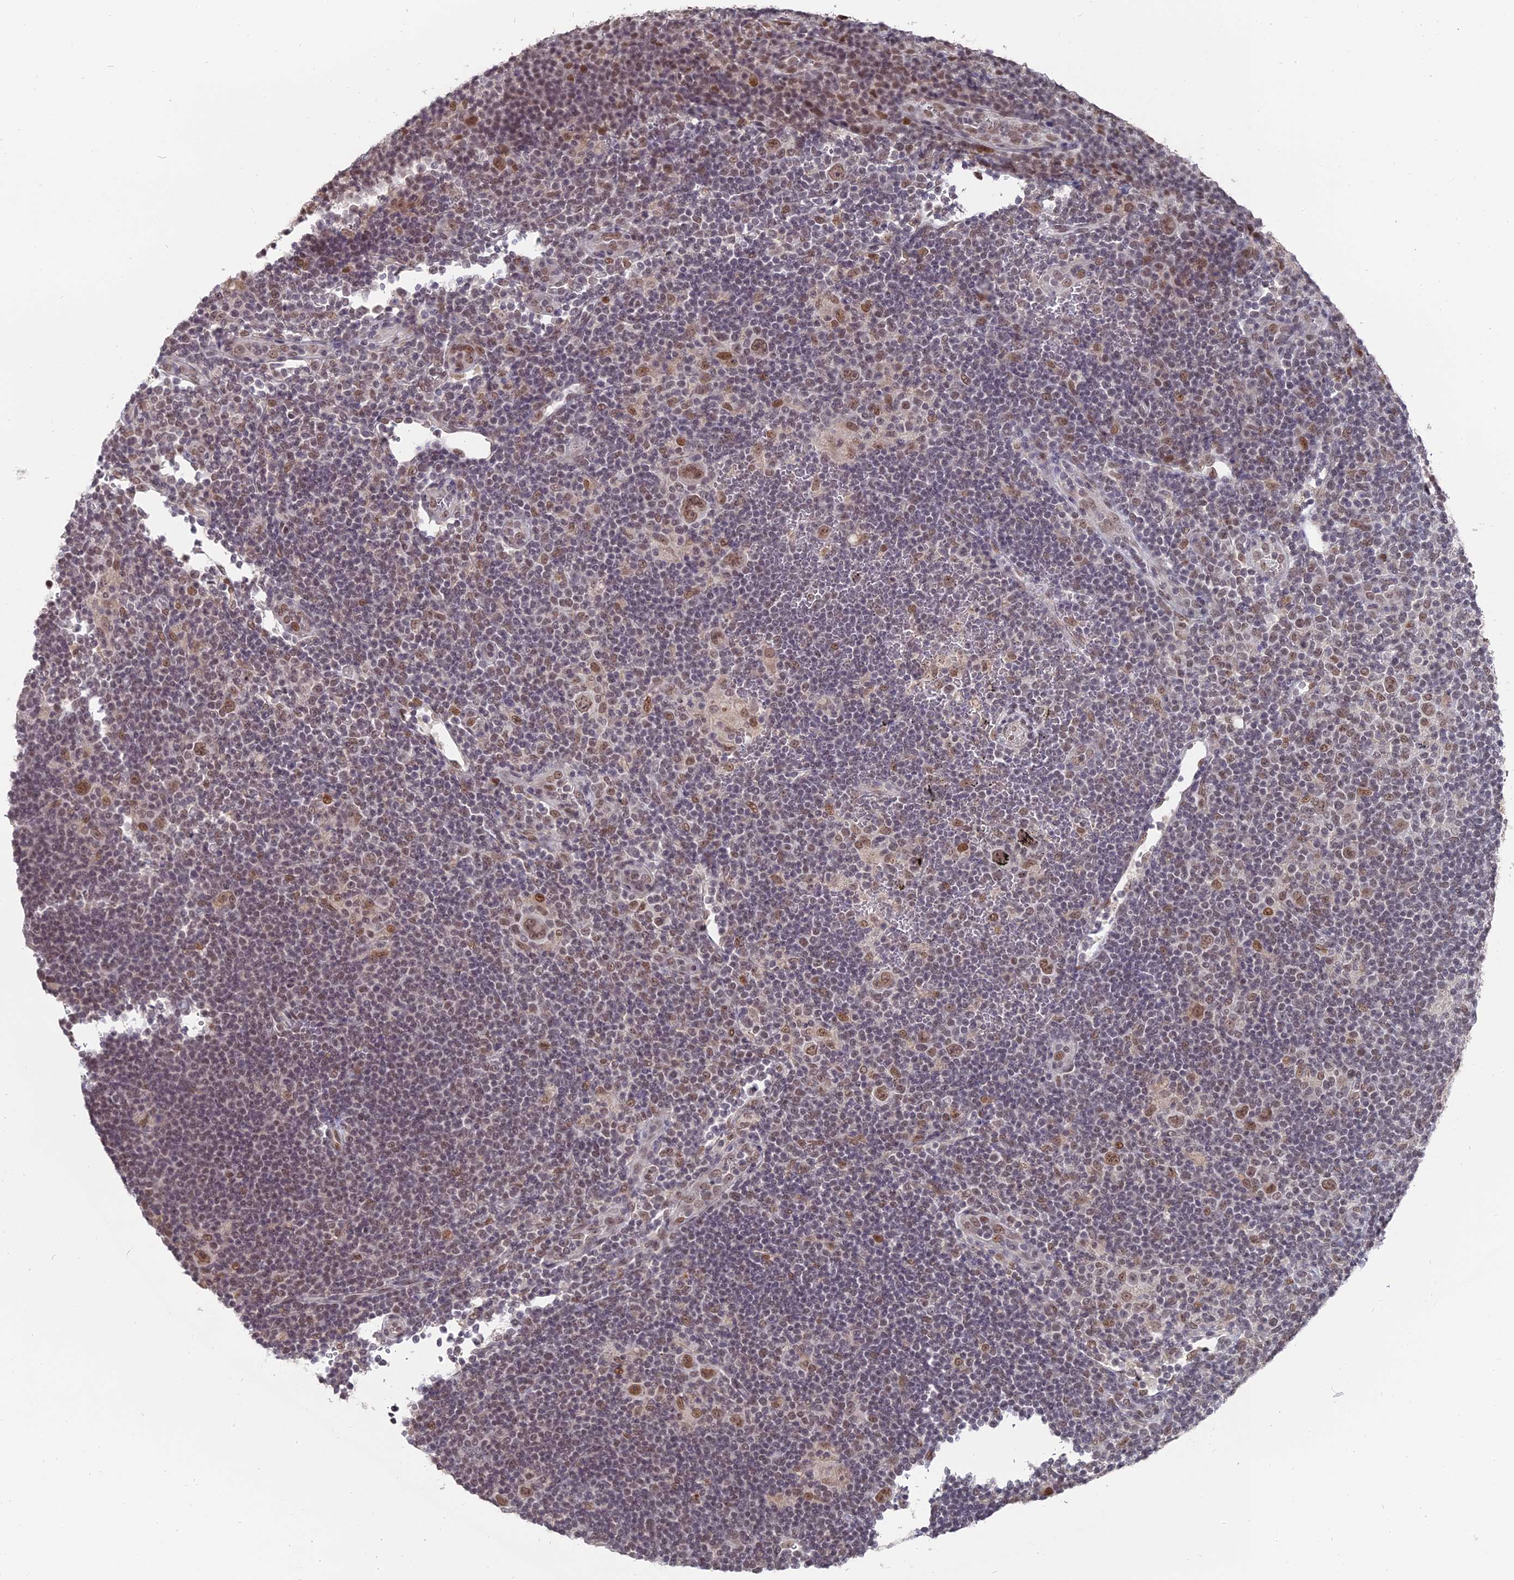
{"staining": {"intensity": "moderate", "quantity": ">75%", "location": "nuclear"}, "tissue": "lymphoma", "cell_type": "Tumor cells", "image_type": "cancer", "snomed": [{"axis": "morphology", "description": "Hodgkin's disease, NOS"}, {"axis": "topography", "description": "Lymph node"}], "caption": "Lymphoma stained with DAB IHC shows medium levels of moderate nuclear positivity in about >75% of tumor cells.", "gene": "NR1H3", "patient": {"sex": "female", "age": 57}}